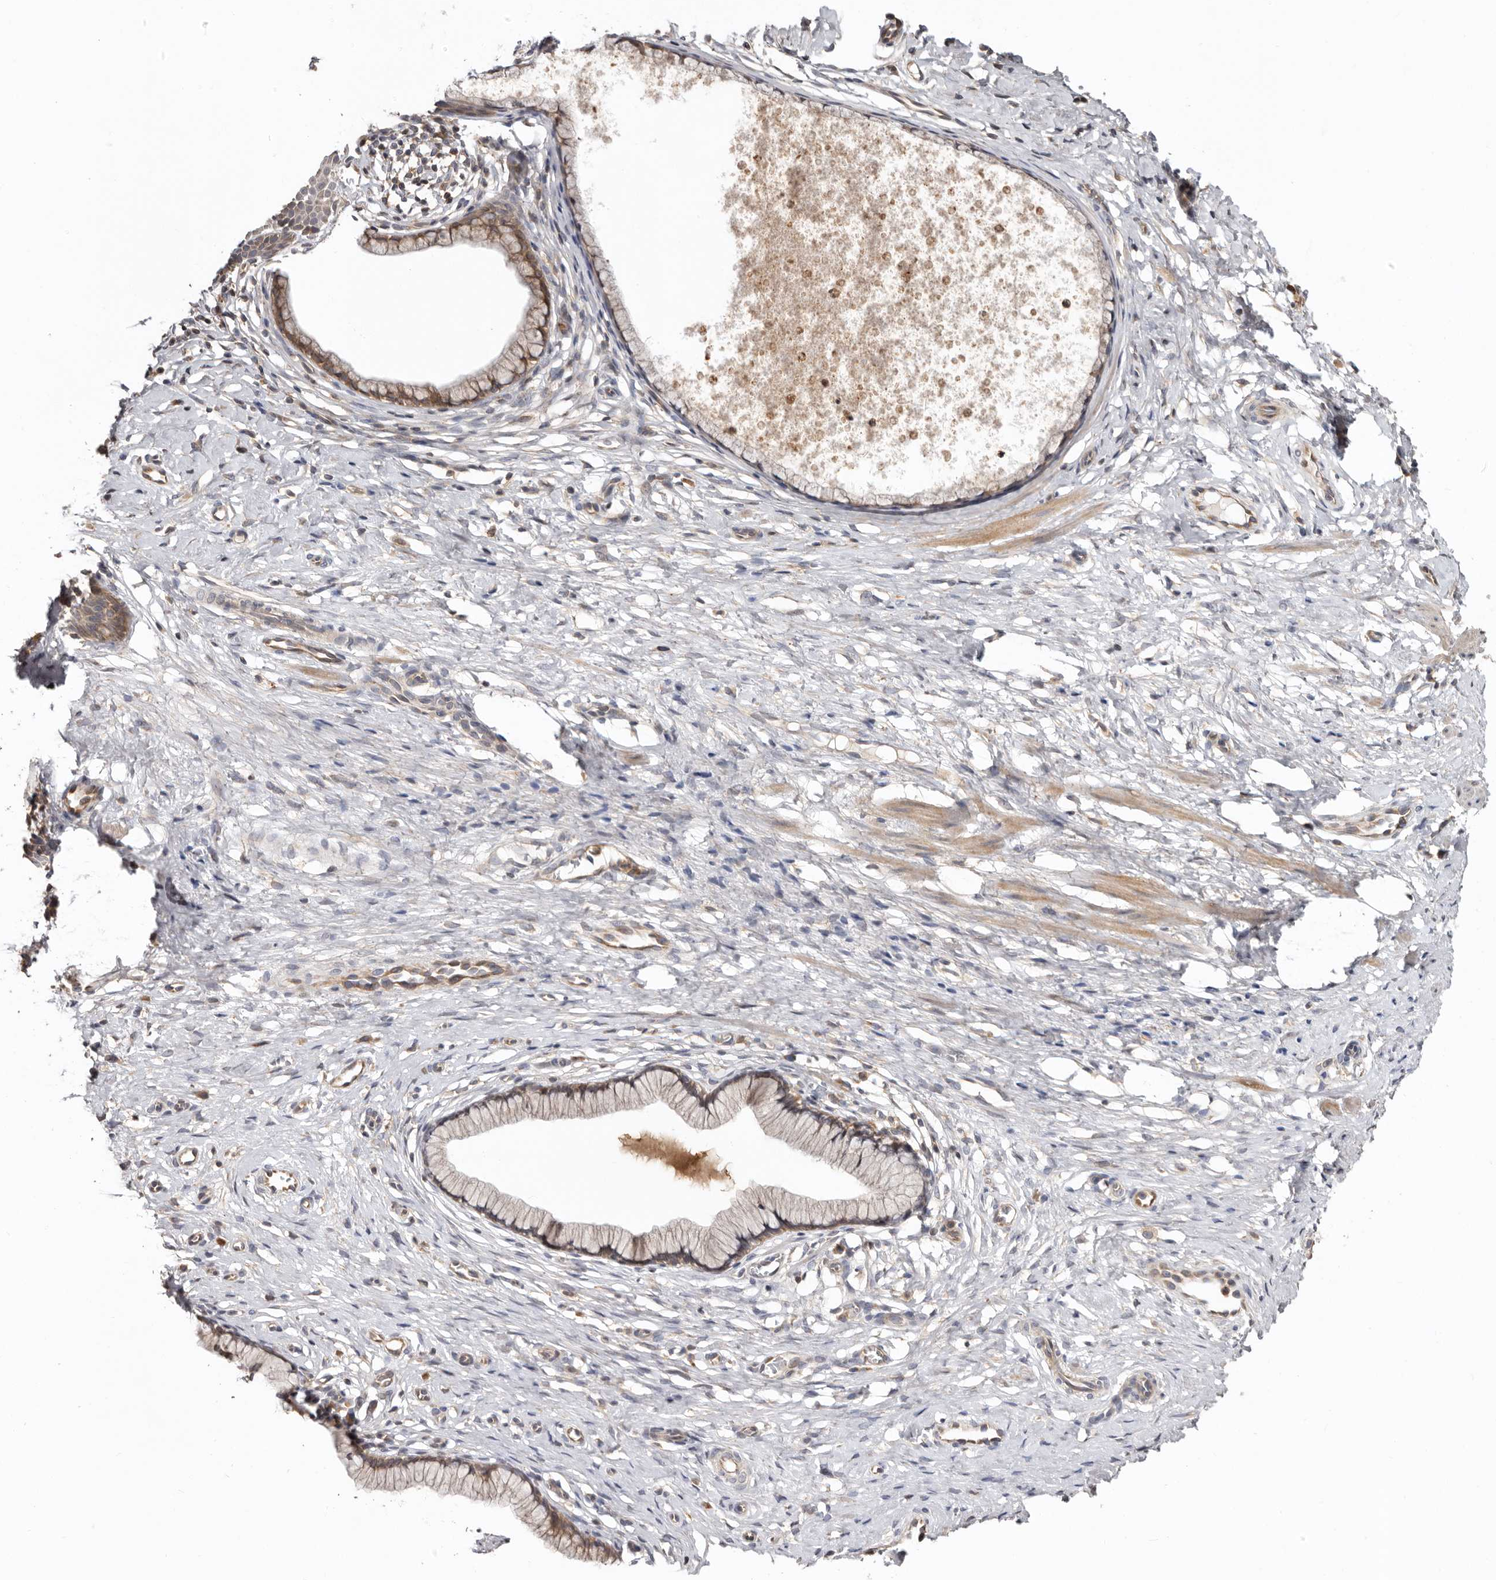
{"staining": {"intensity": "moderate", "quantity": "<25%", "location": "cytoplasmic/membranous"}, "tissue": "cervix", "cell_type": "Glandular cells", "image_type": "normal", "snomed": [{"axis": "morphology", "description": "Normal tissue, NOS"}, {"axis": "topography", "description": "Cervix"}], "caption": "Moderate cytoplasmic/membranous protein positivity is appreciated in about <25% of glandular cells in cervix. The staining is performed using DAB (3,3'-diaminobenzidine) brown chromogen to label protein expression. The nuclei are counter-stained blue using hematoxylin.", "gene": "TMUB1", "patient": {"sex": "female", "age": 36}}